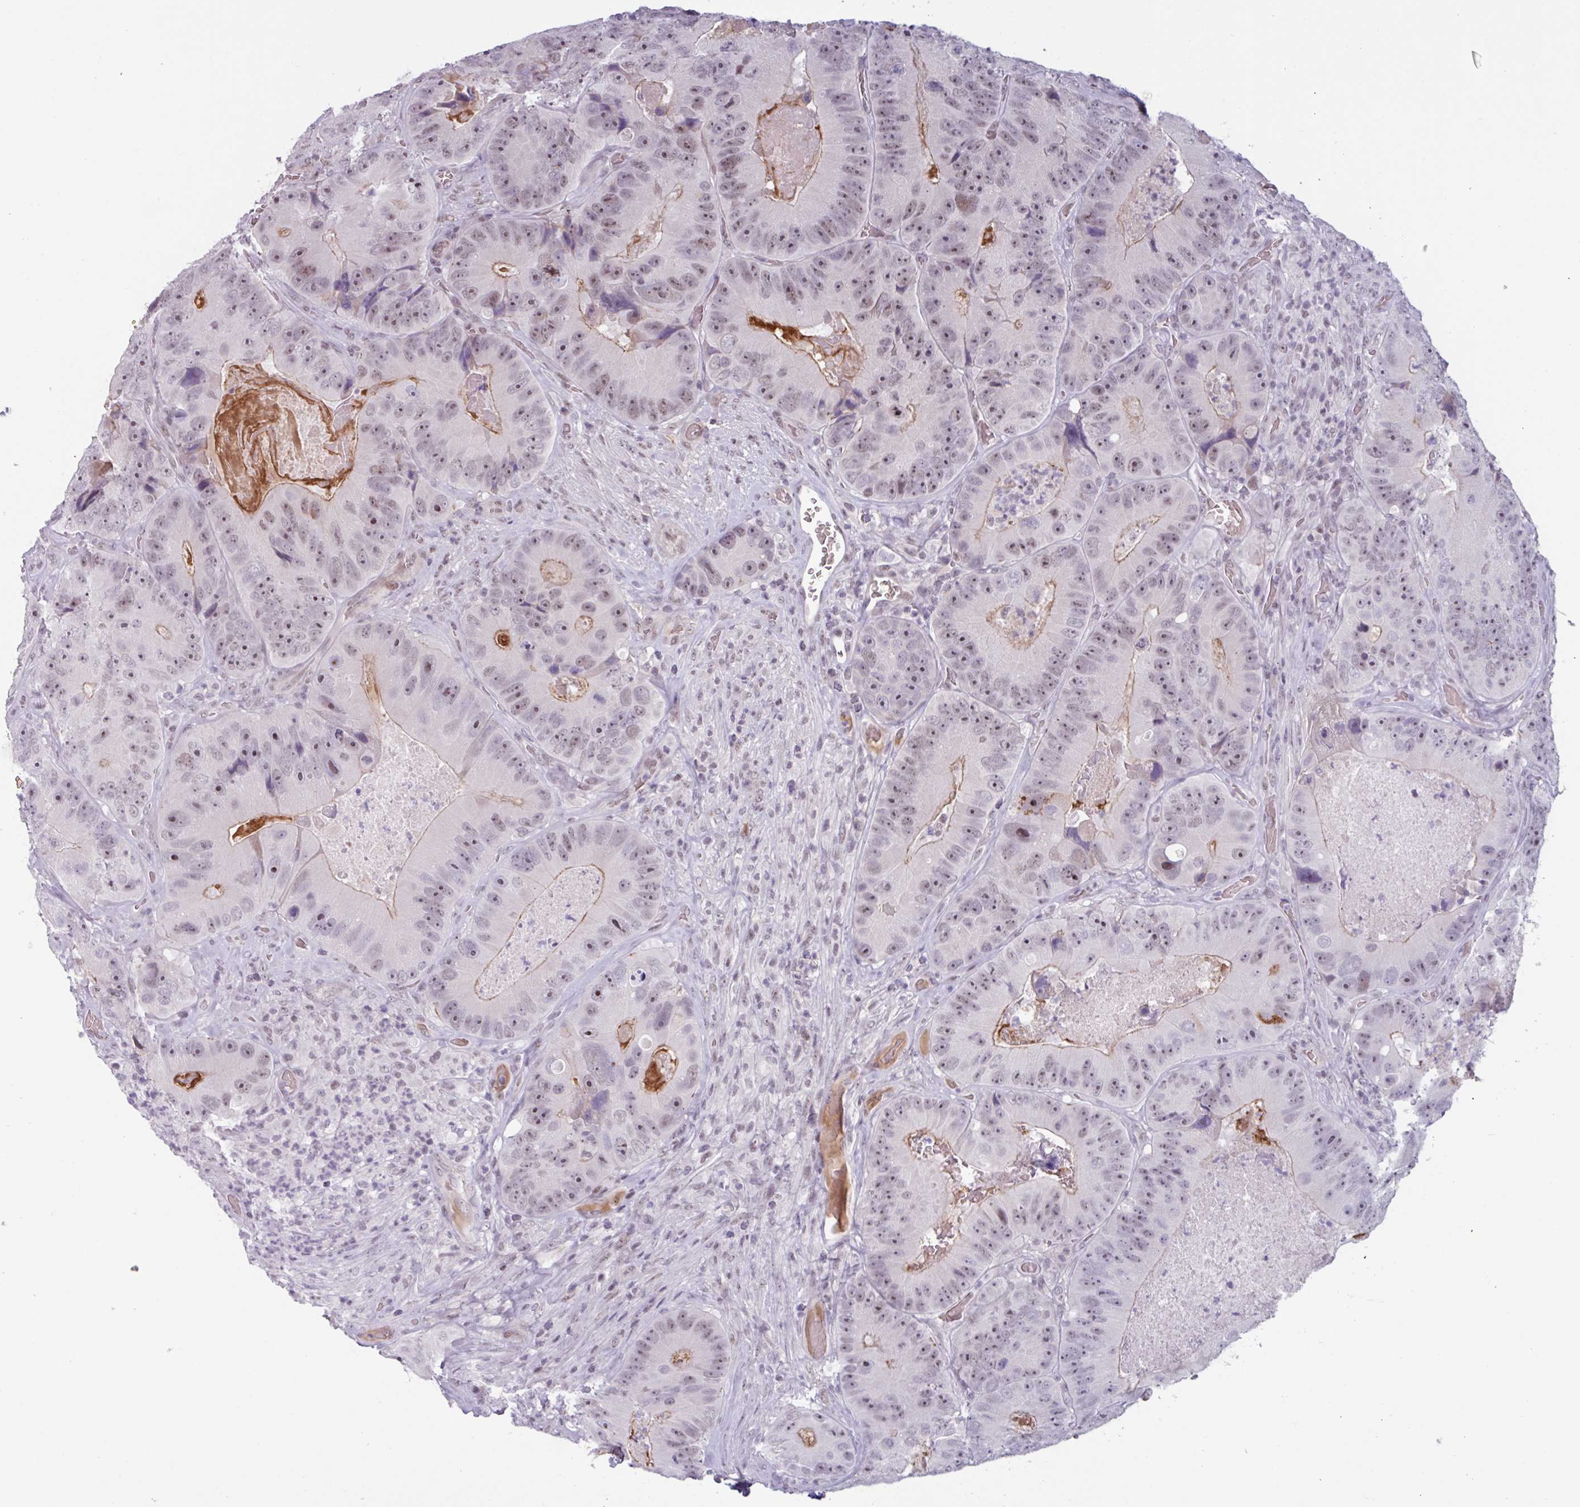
{"staining": {"intensity": "weak", "quantity": "25%-75%", "location": "nuclear"}, "tissue": "colorectal cancer", "cell_type": "Tumor cells", "image_type": "cancer", "snomed": [{"axis": "morphology", "description": "Adenocarcinoma, NOS"}, {"axis": "topography", "description": "Colon"}], "caption": "Colorectal cancer stained for a protein exhibits weak nuclear positivity in tumor cells. Using DAB (brown) and hematoxylin (blue) stains, captured at high magnification using brightfield microscopy.", "gene": "ZNF575", "patient": {"sex": "female", "age": 86}}